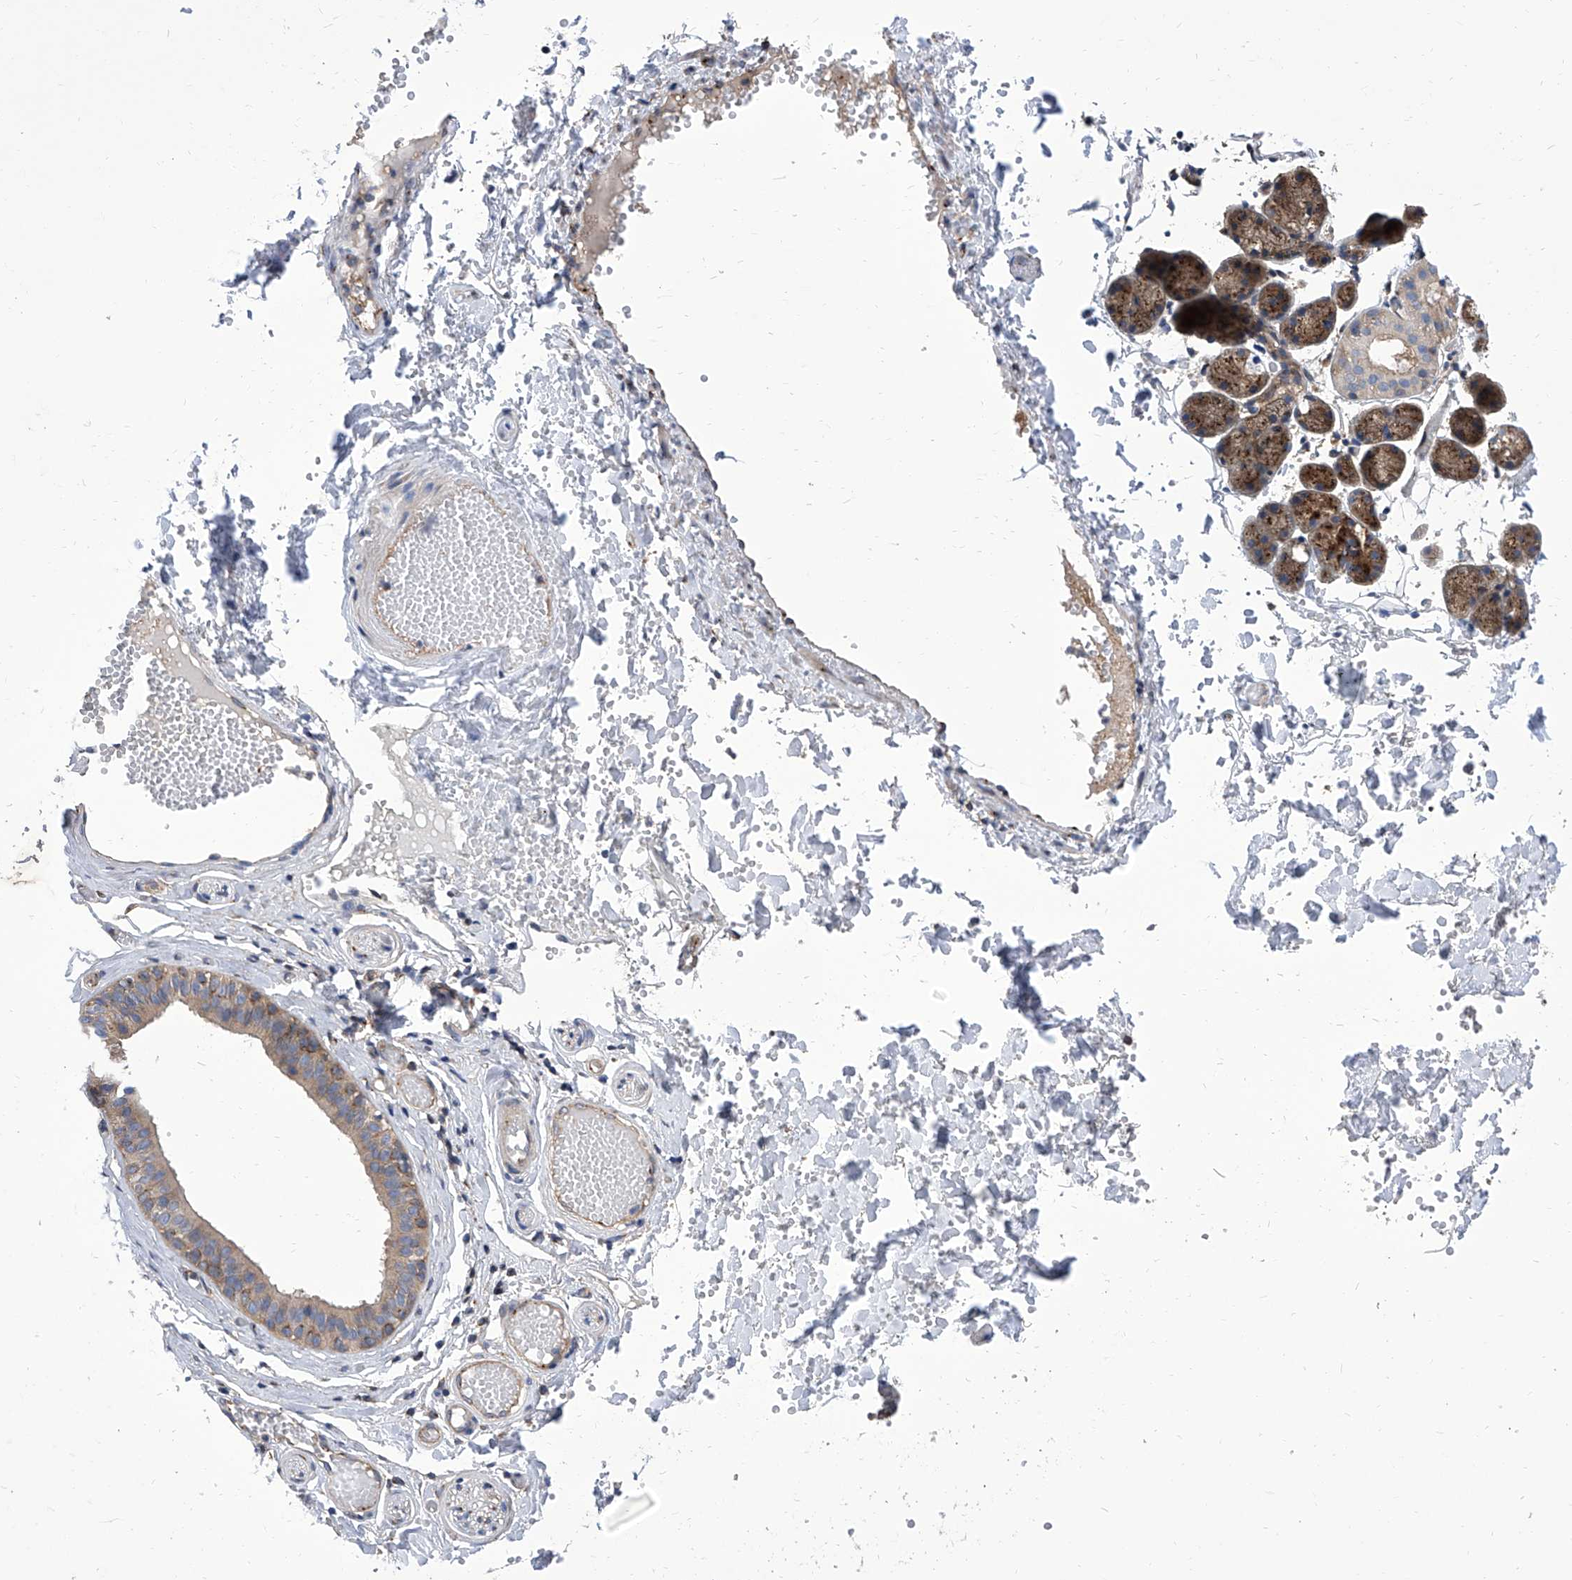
{"staining": {"intensity": "strong", "quantity": "25%-75%", "location": "cytoplasmic/membranous"}, "tissue": "salivary gland", "cell_type": "Glandular cells", "image_type": "normal", "snomed": [{"axis": "morphology", "description": "Normal tissue, NOS"}, {"axis": "topography", "description": "Salivary gland"}], "caption": "Strong cytoplasmic/membranous staining for a protein is appreciated in about 25%-75% of glandular cells of benign salivary gland using immunohistochemistry.", "gene": "TJAP1", "patient": {"sex": "female", "age": 33}}